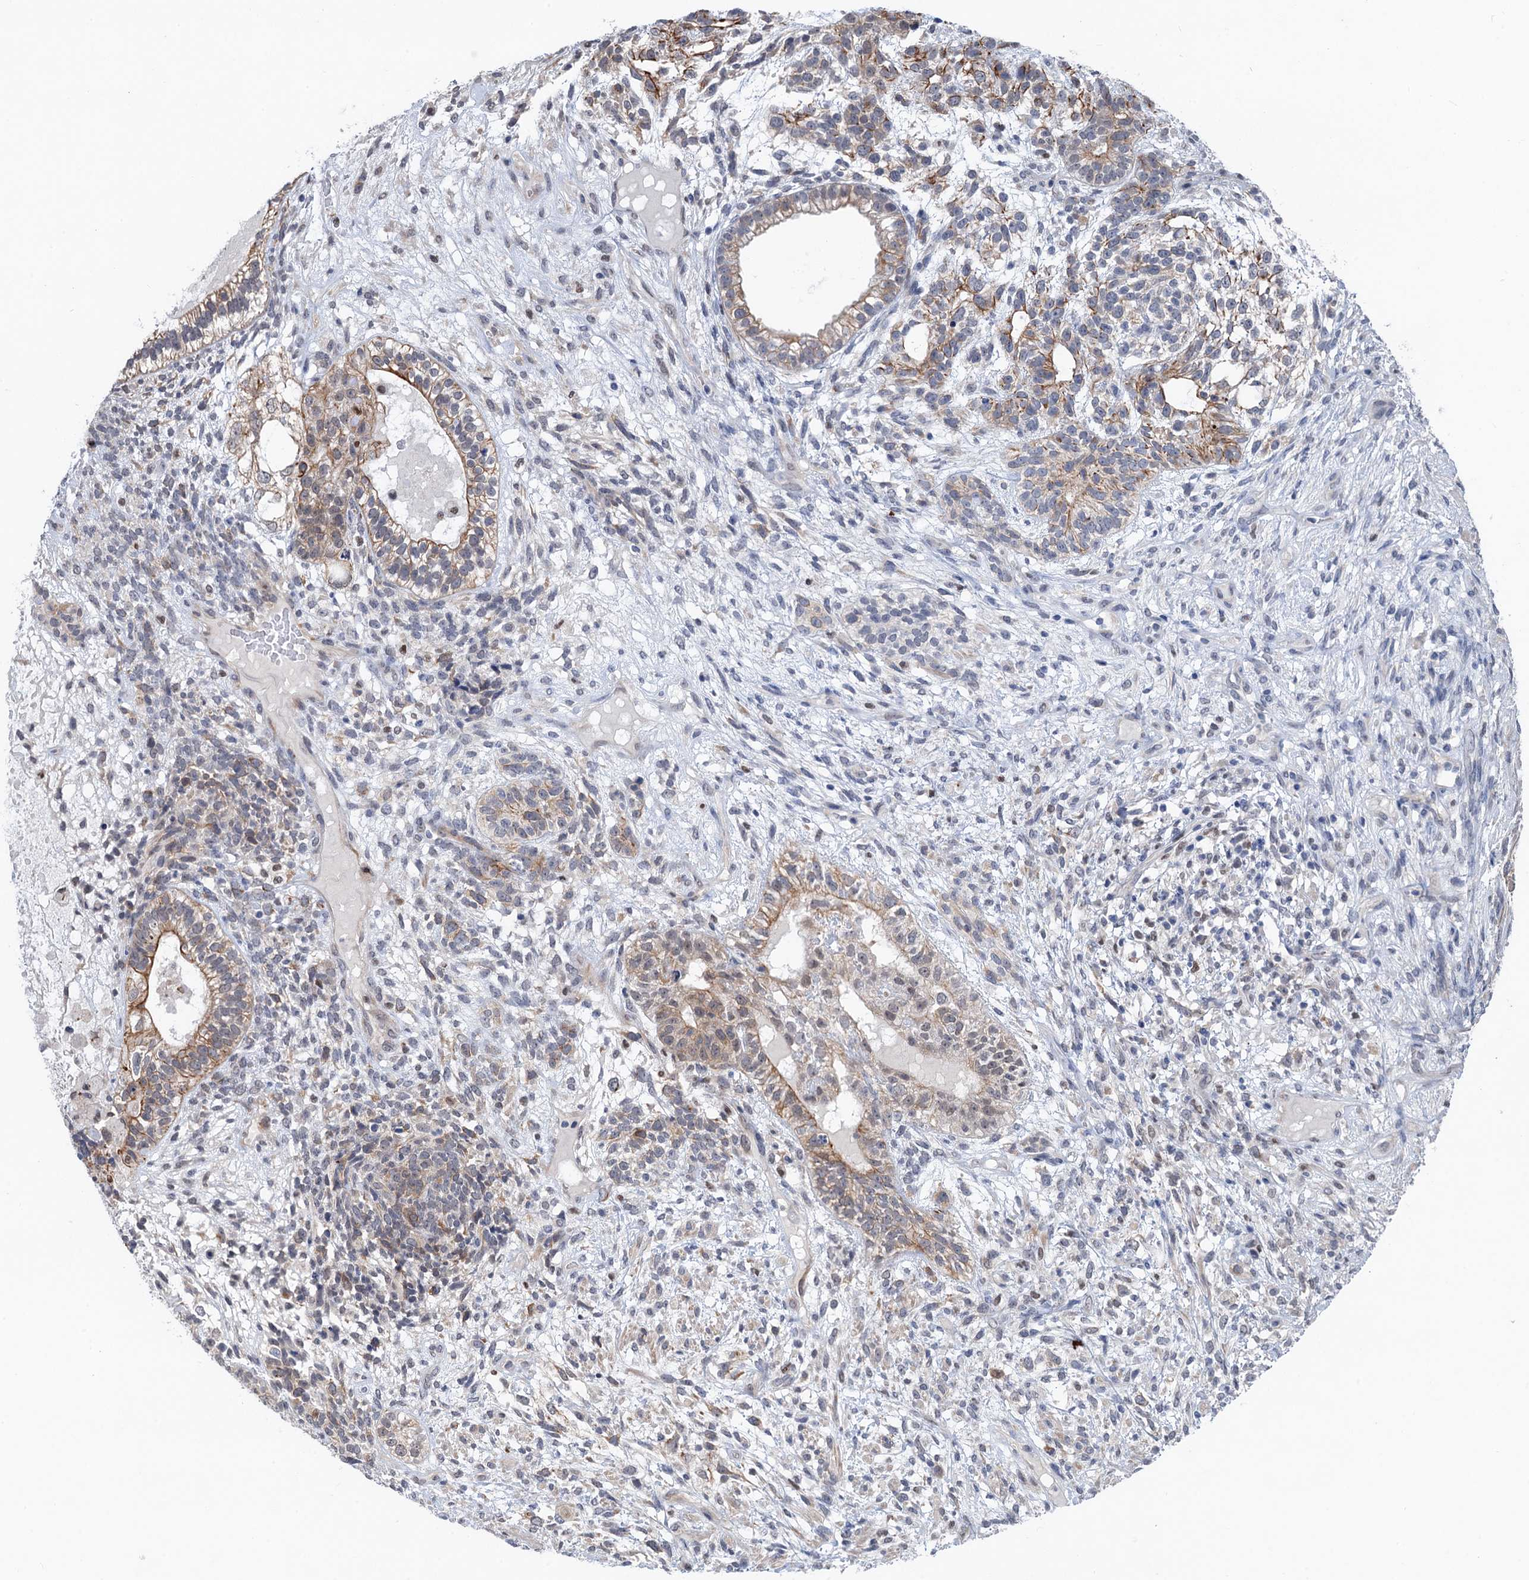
{"staining": {"intensity": "moderate", "quantity": "<25%", "location": "cytoplasmic/membranous"}, "tissue": "testis cancer", "cell_type": "Tumor cells", "image_type": "cancer", "snomed": [{"axis": "morphology", "description": "Seminoma, NOS"}, {"axis": "morphology", "description": "Carcinoma, Embryonal, NOS"}, {"axis": "topography", "description": "Testis"}], "caption": "High-magnification brightfield microscopy of testis cancer stained with DAB (3,3'-diaminobenzidine) (brown) and counterstained with hematoxylin (blue). tumor cells exhibit moderate cytoplasmic/membranous staining is present in about<25% of cells. The protein is shown in brown color, while the nuclei are stained blue.", "gene": "TTC31", "patient": {"sex": "male", "age": 28}}